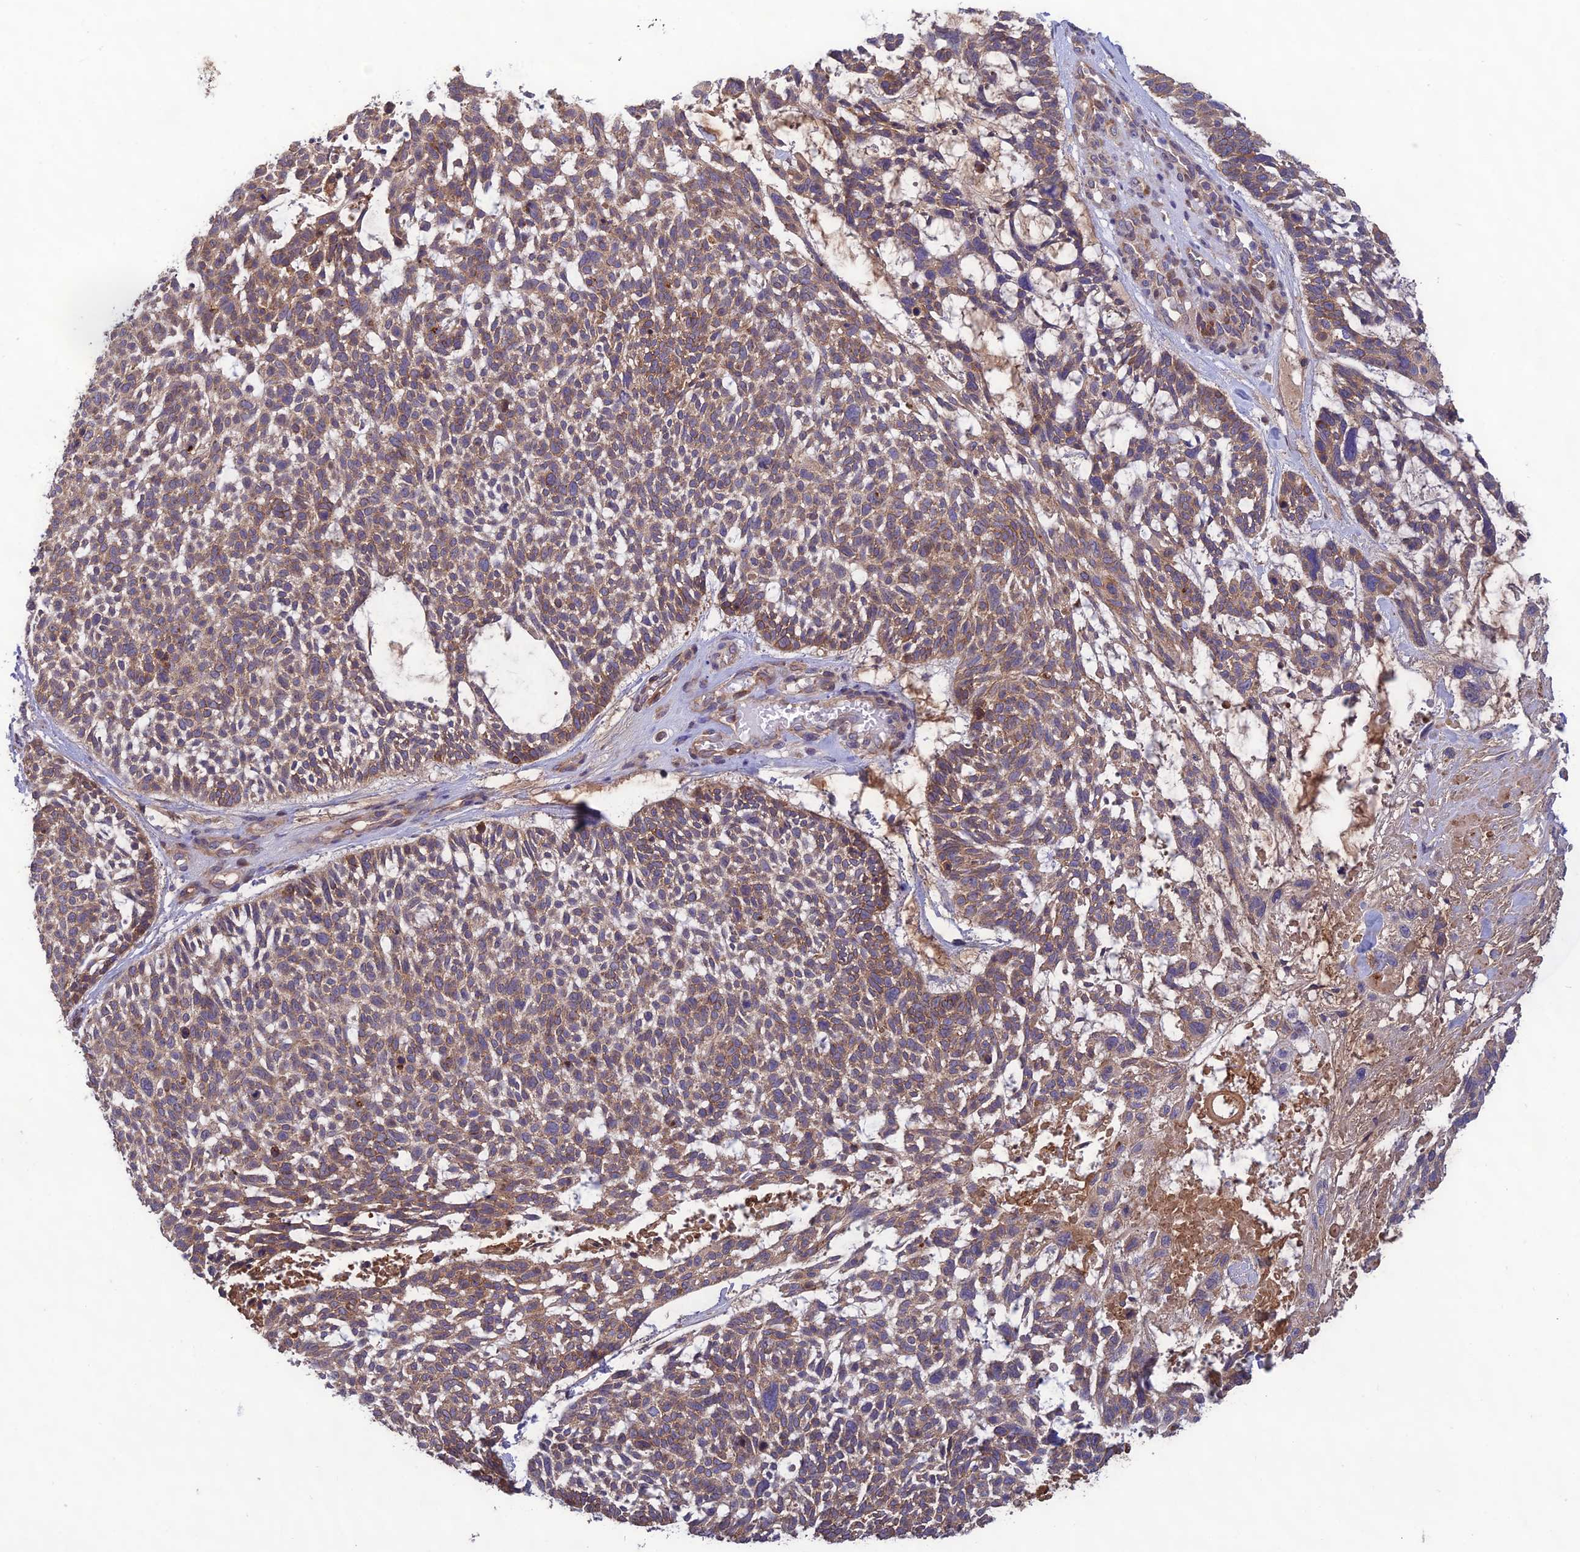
{"staining": {"intensity": "moderate", "quantity": ">75%", "location": "cytoplasmic/membranous"}, "tissue": "skin cancer", "cell_type": "Tumor cells", "image_type": "cancer", "snomed": [{"axis": "morphology", "description": "Basal cell carcinoma"}, {"axis": "topography", "description": "Skin"}], "caption": "This is an image of immunohistochemistry staining of skin basal cell carcinoma, which shows moderate staining in the cytoplasmic/membranous of tumor cells.", "gene": "MRNIP", "patient": {"sex": "male", "age": 88}}